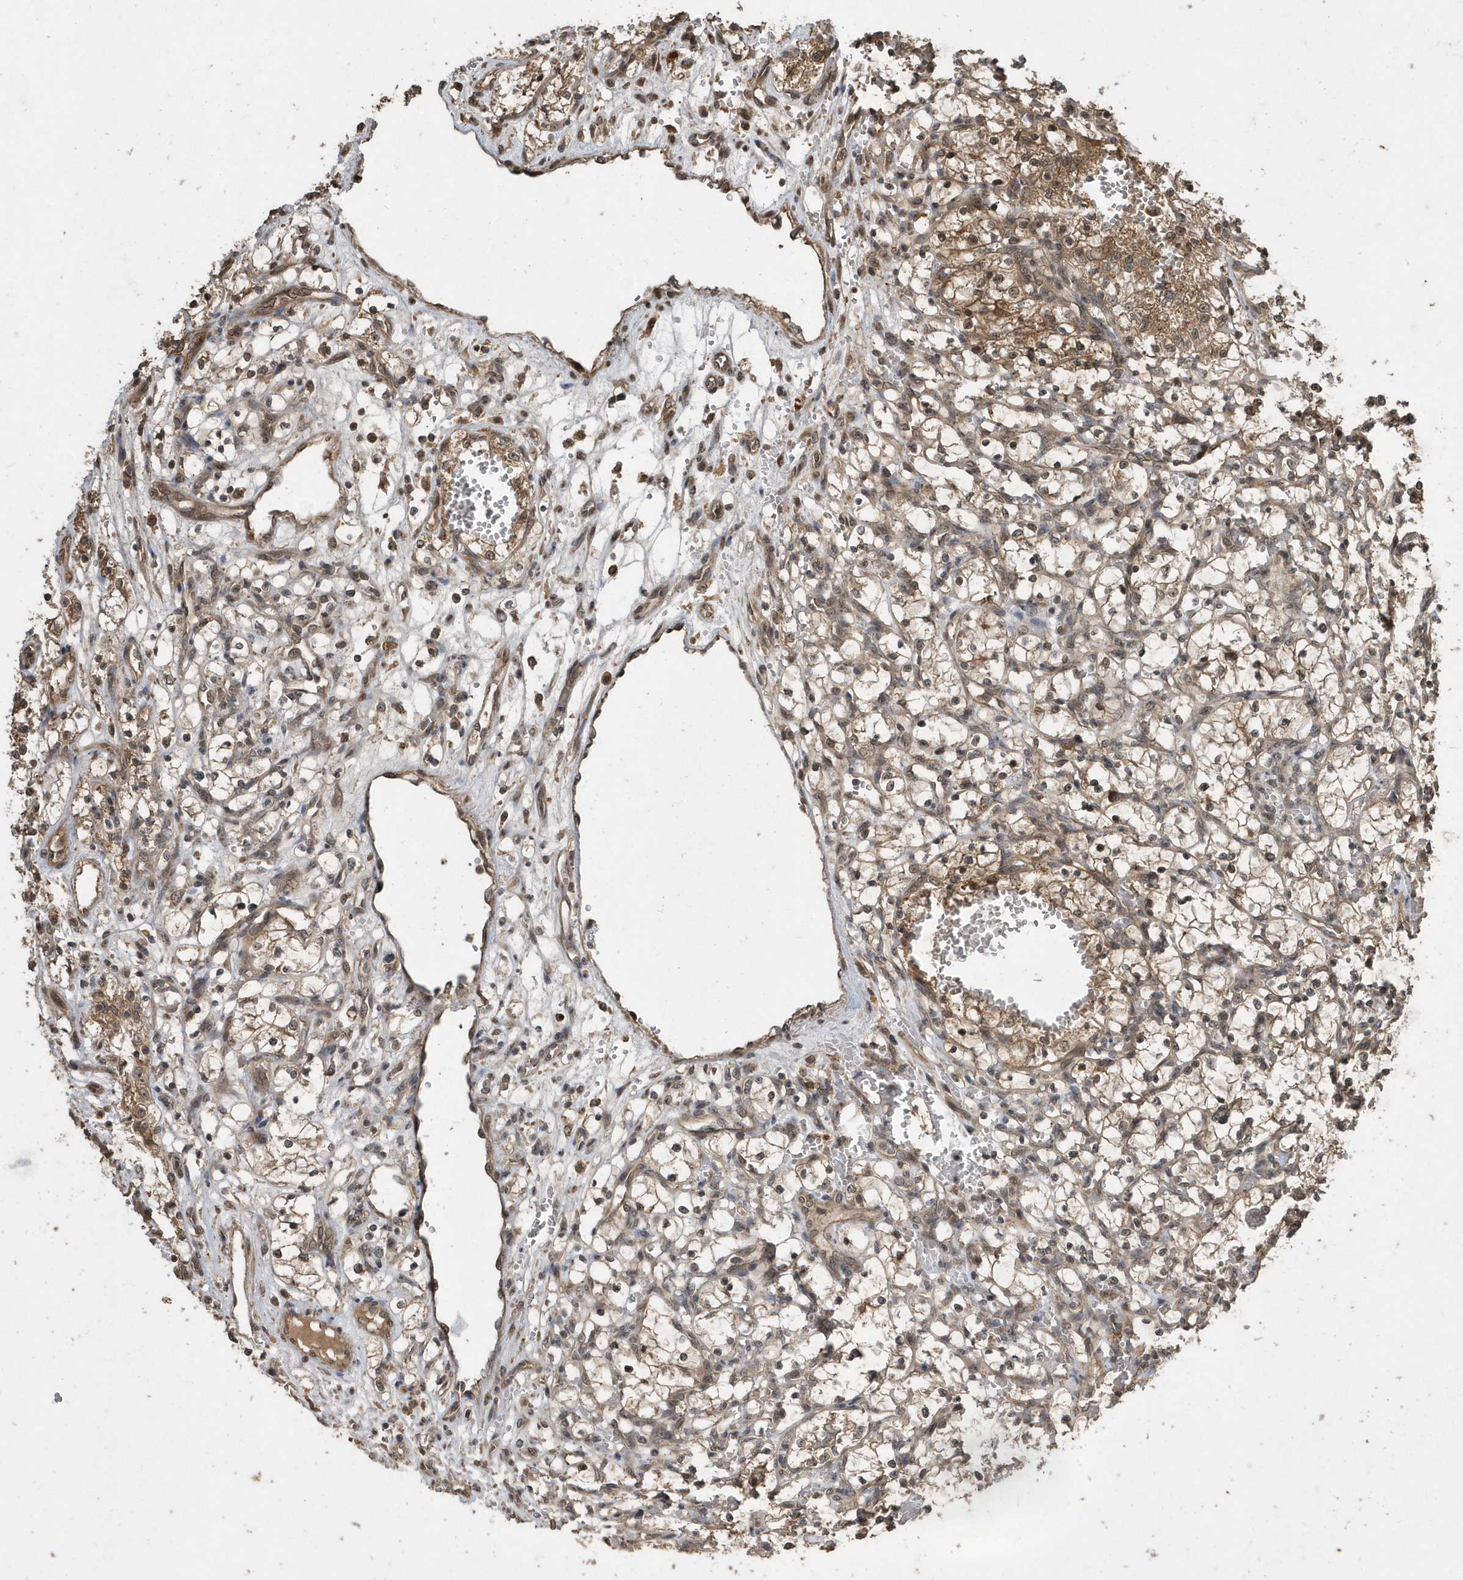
{"staining": {"intensity": "moderate", "quantity": "25%-75%", "location": "cytoplasmic/membranous"}, "tissue": "renal cancer", "cell_type": "Tumor cells", "image_type": "cancer", "snomed": [{"axis": "morphology", "description": "Adenocarcinoma, NOS"}, {"axis": "topography", "description": "Kidney"}], "caption": "Adenocarcinoma (renal) stained with immunohistochemistry (IHC) shows moderate cytoplasmic/membranous positivity in approximately 25%-75% of tumor cells.", "gene": "WASHC5", "patient": {"sex": "female", "age": 69}}